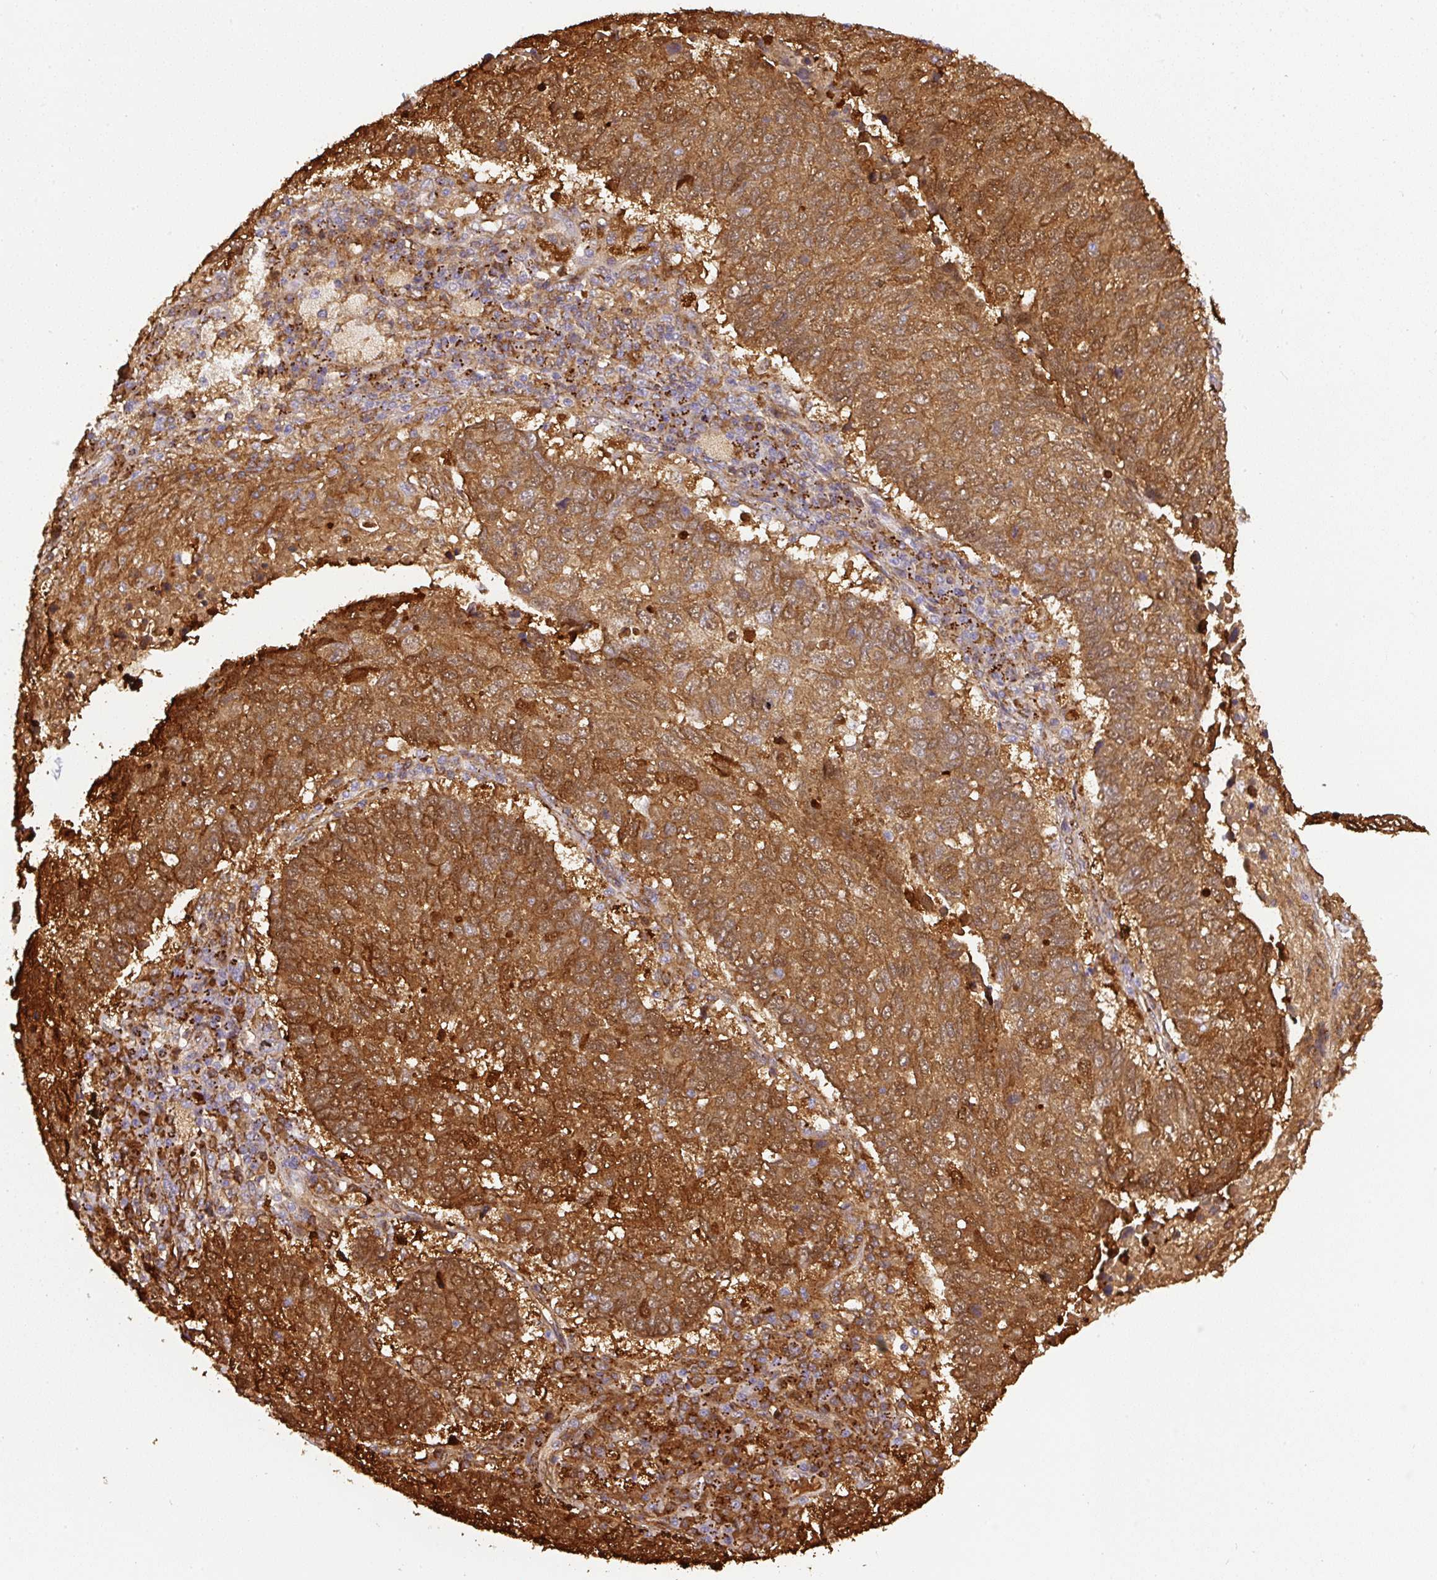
{"staining": {"intensity": "moderate", "quantity": ">75%", "location": "cytoplasmic/membranous,nuclear"}, "tissue": "lung cancer", "cell_type": "Tumor cells", "image_type": "cancer", "snomed": [{"axis": "morphology", "description": "Squamous cell carcinoma, NOS"}, {"axis": "topography", "description": "Lung"}], "caption": "A brown stain highlights moderate cytoplasmic/membranous and nuclear expression of a protein in lung cancer (squamous cell carcinoma) tumor cells.", "gene": "RNF170", "patient": {"sex": "male", "age": 73}}